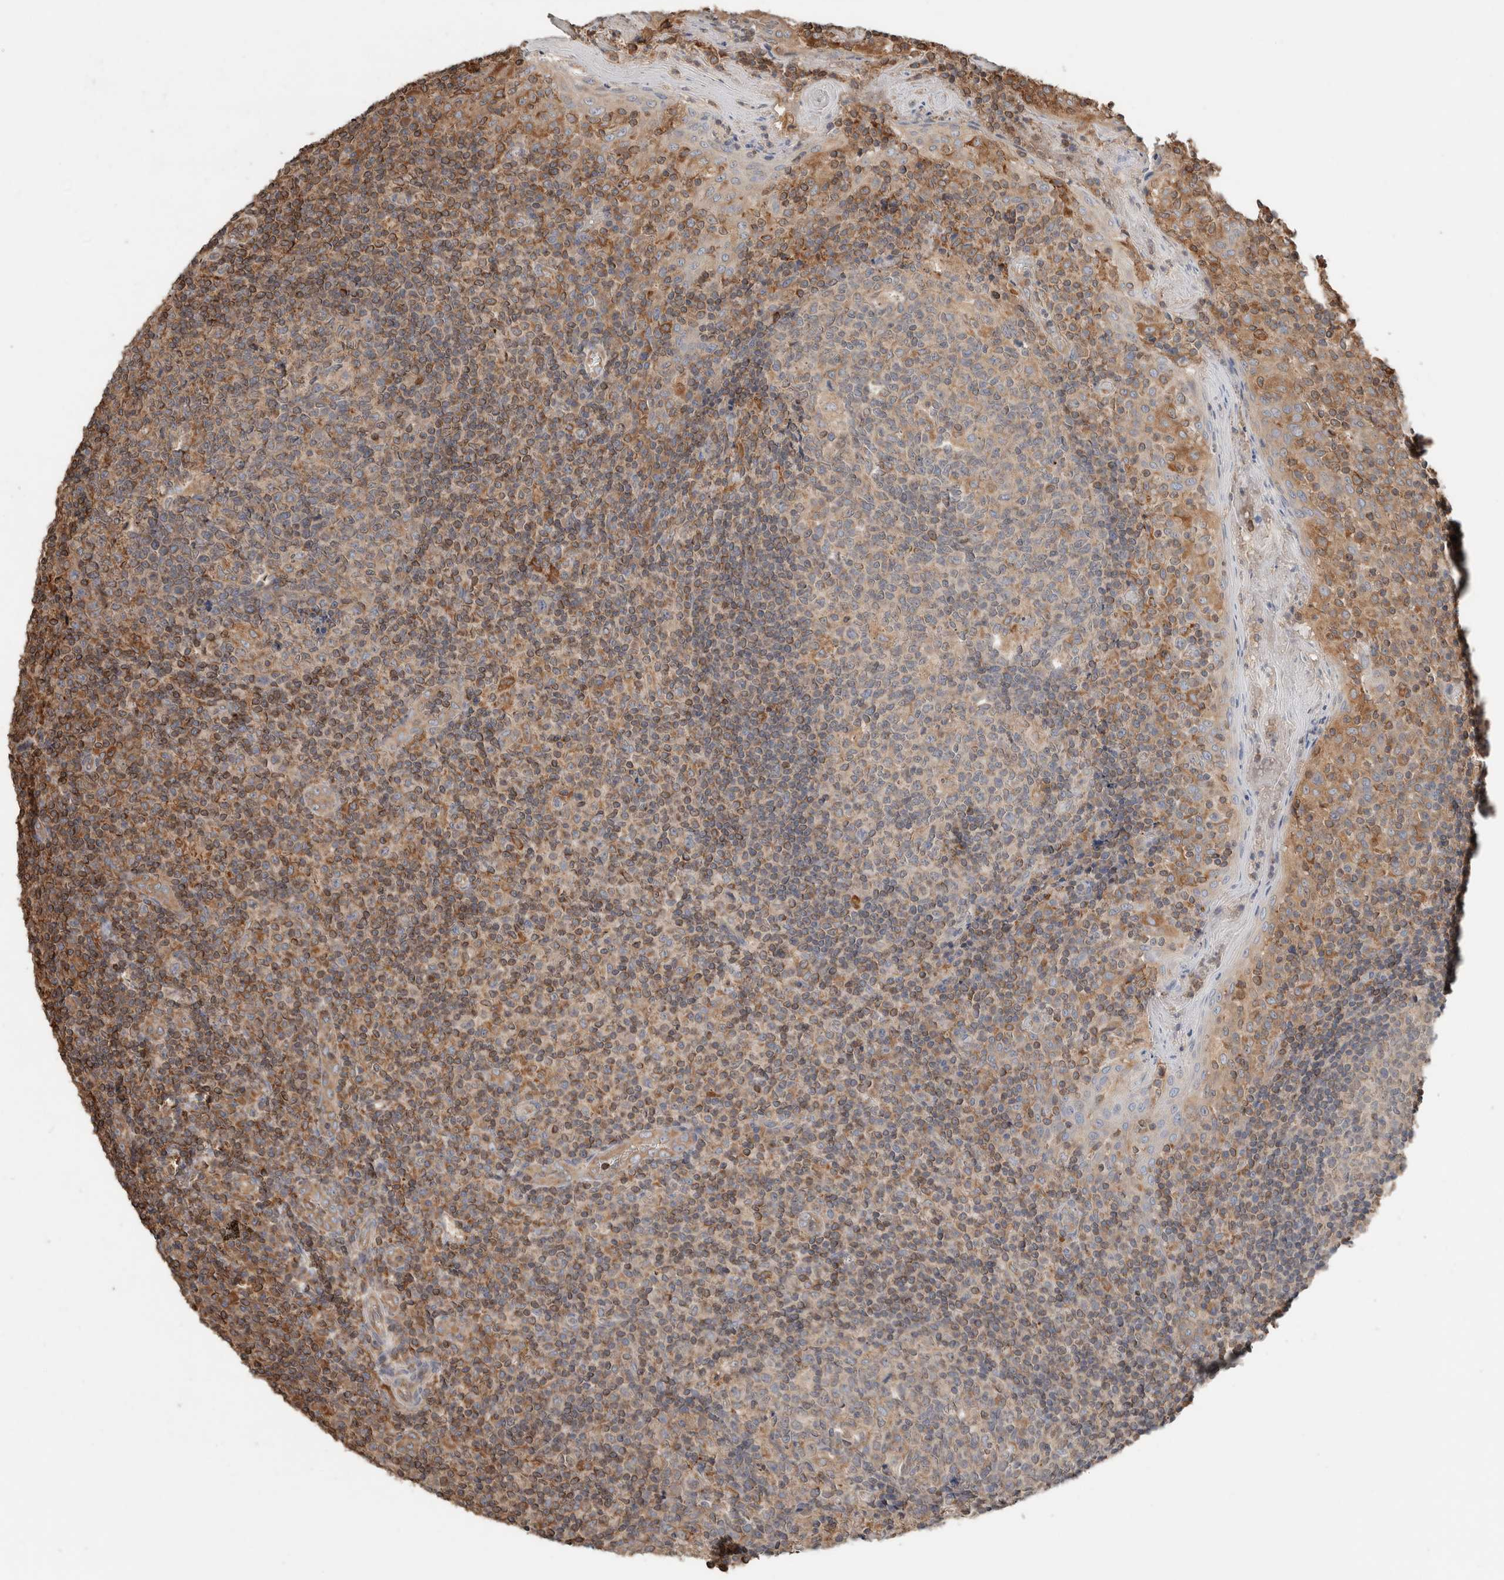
{"staining": {"intensity": "weak", "quantity": "<25%", "location": "cytoplasmic/membranous"}, "tissue": "tonsil", "cell_type": "Germinal center cells", "image_type": "normal", "snomed": [{"axis": "morphology", "description": "Normal tissue, NOS"}, {"axis": "topography", "description": "Tonsil"}], "caption": "DAB immunohistochemical staining of unremarkable tonsil displays no significant expression in germinal center cells.", "gene": "ERAP2", "patient": {"sex": "female", "age": 19}}